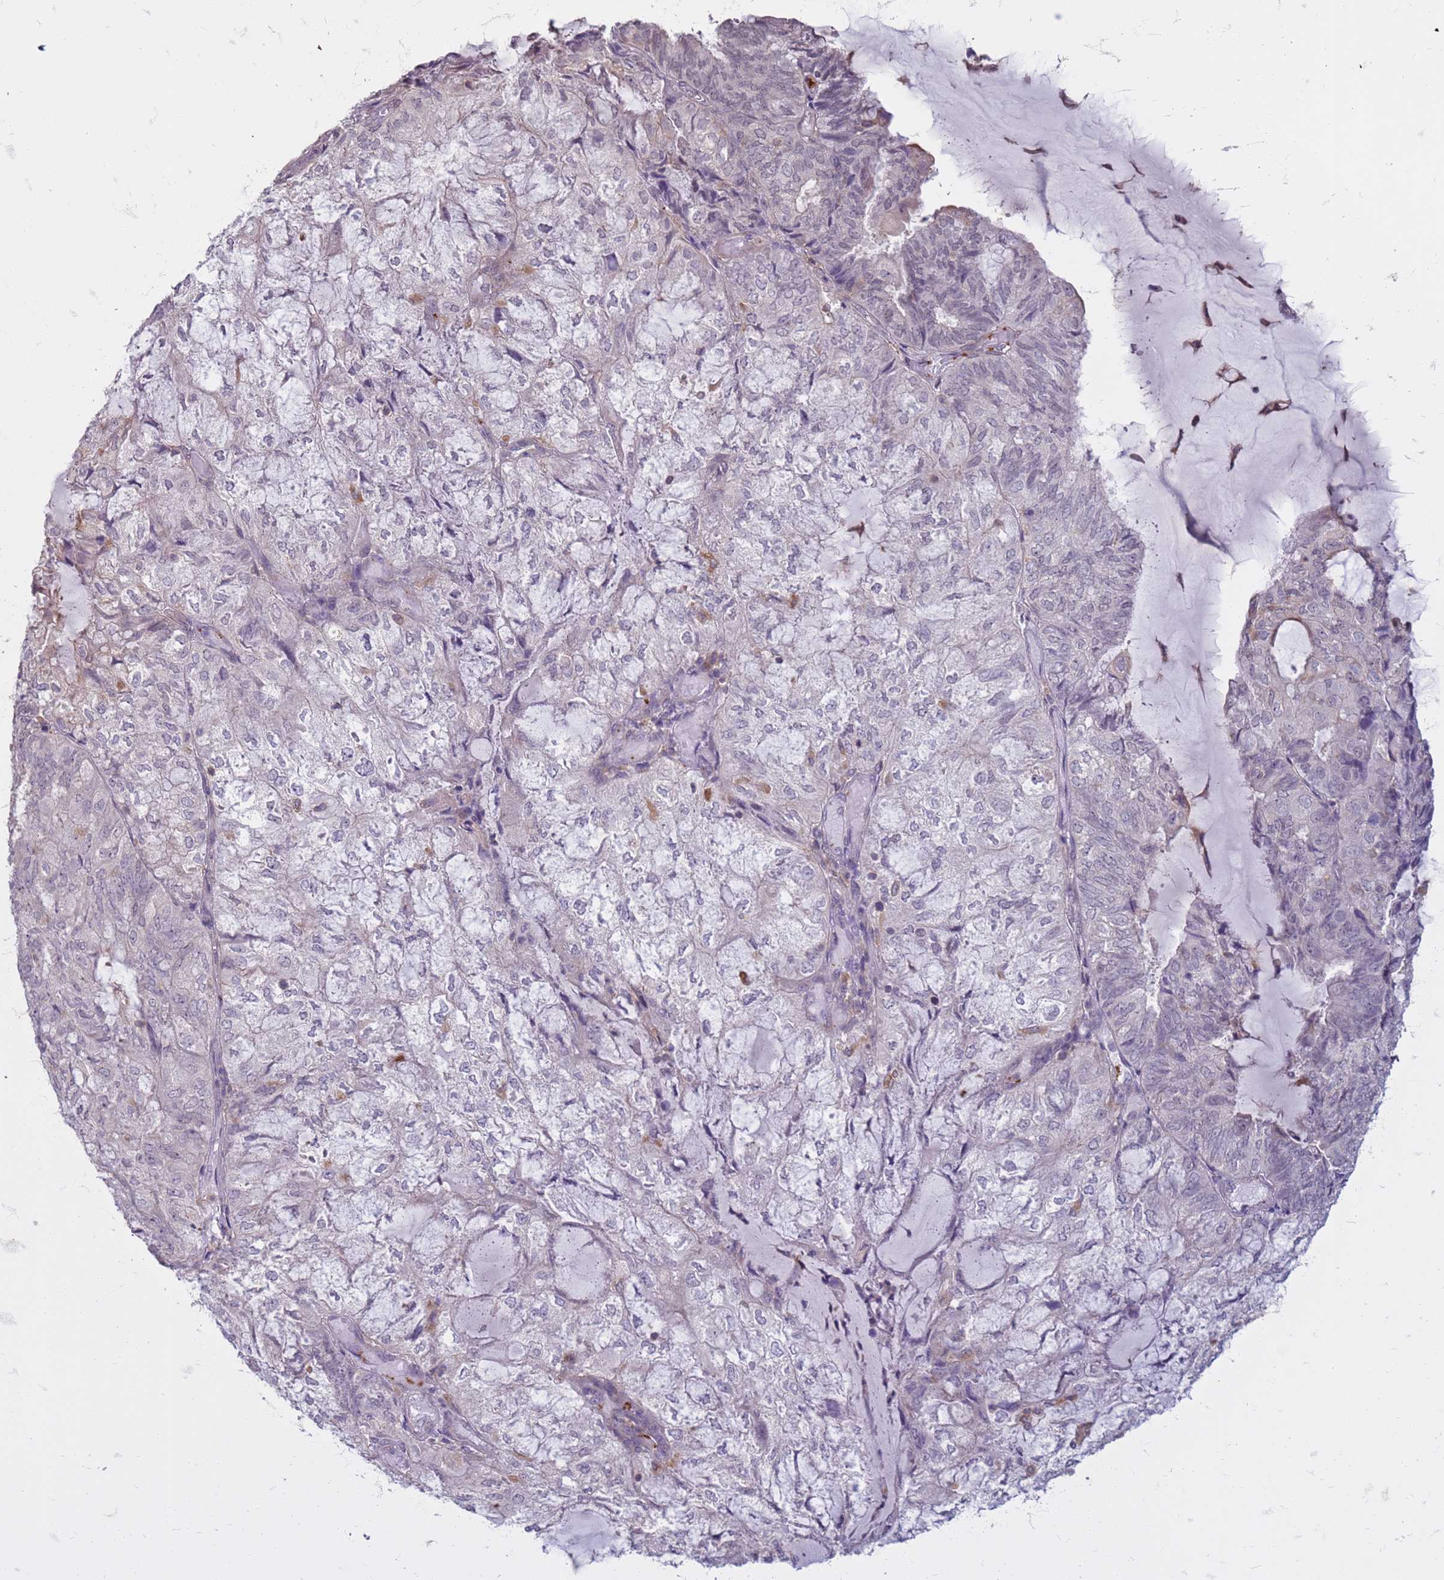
{"staining": {"intensity": "negative", "quantity": "none", "location": "none"}, "tissue": "endometrial cancer", "cell_type": "Tumor cells", "image_type": "cancer", "snomed": [{"axis": "morphology", "description": "Adenocarcinoma, NOS"}, {"axis": "topography", "description": "Endometrium"}], "caption": "This is an IHC histopathology image of adenocarcinoma (endometrial). There is no expression in tumor cells.", "gene": "SLC15A3", "patient": {"sex": "female", "age": 81}}